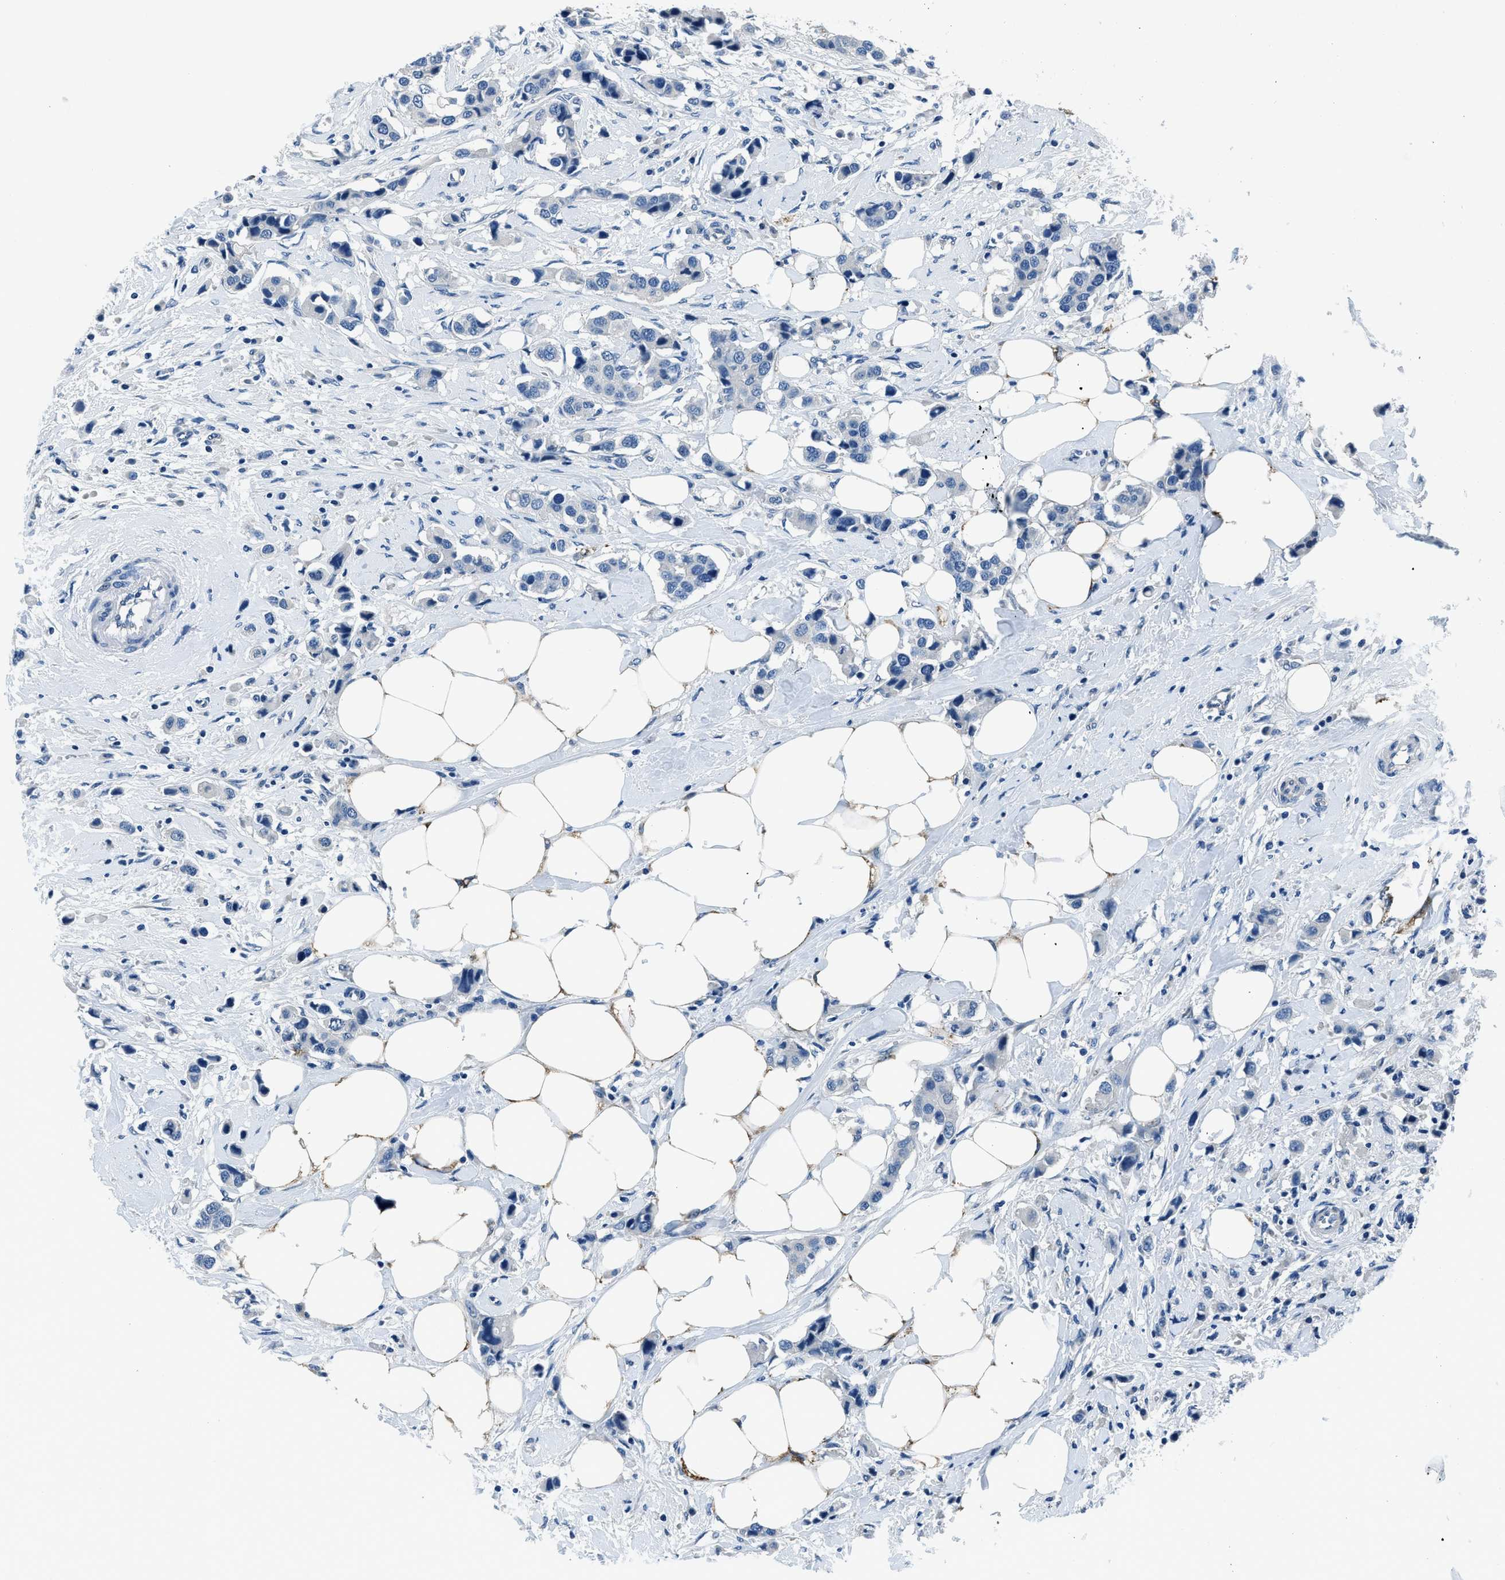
{"staining": {"intensity": "negative", "quantity": "none", "location": "none"}, "tissue": "breast cancer", "cell_type": "Tumor cells", "image_type": "cancer", "snomed": [{"axis": "morphology", "description": "Normal tissue, NOS"}, {"axis": "morphology", "description": "Duct carcinoma"}, {"axis": "topography", "description": "Breast"}], "caption": "The immunohistochemistry (IHC) image has no significant expression in tumor cells of infiltrating ductal carcinoma (breast) tissue. (DAB immunohistochemistry (IHC), high magnification).", "gene": "GJA3", "patient": {"sex": "female", "age": 50}}